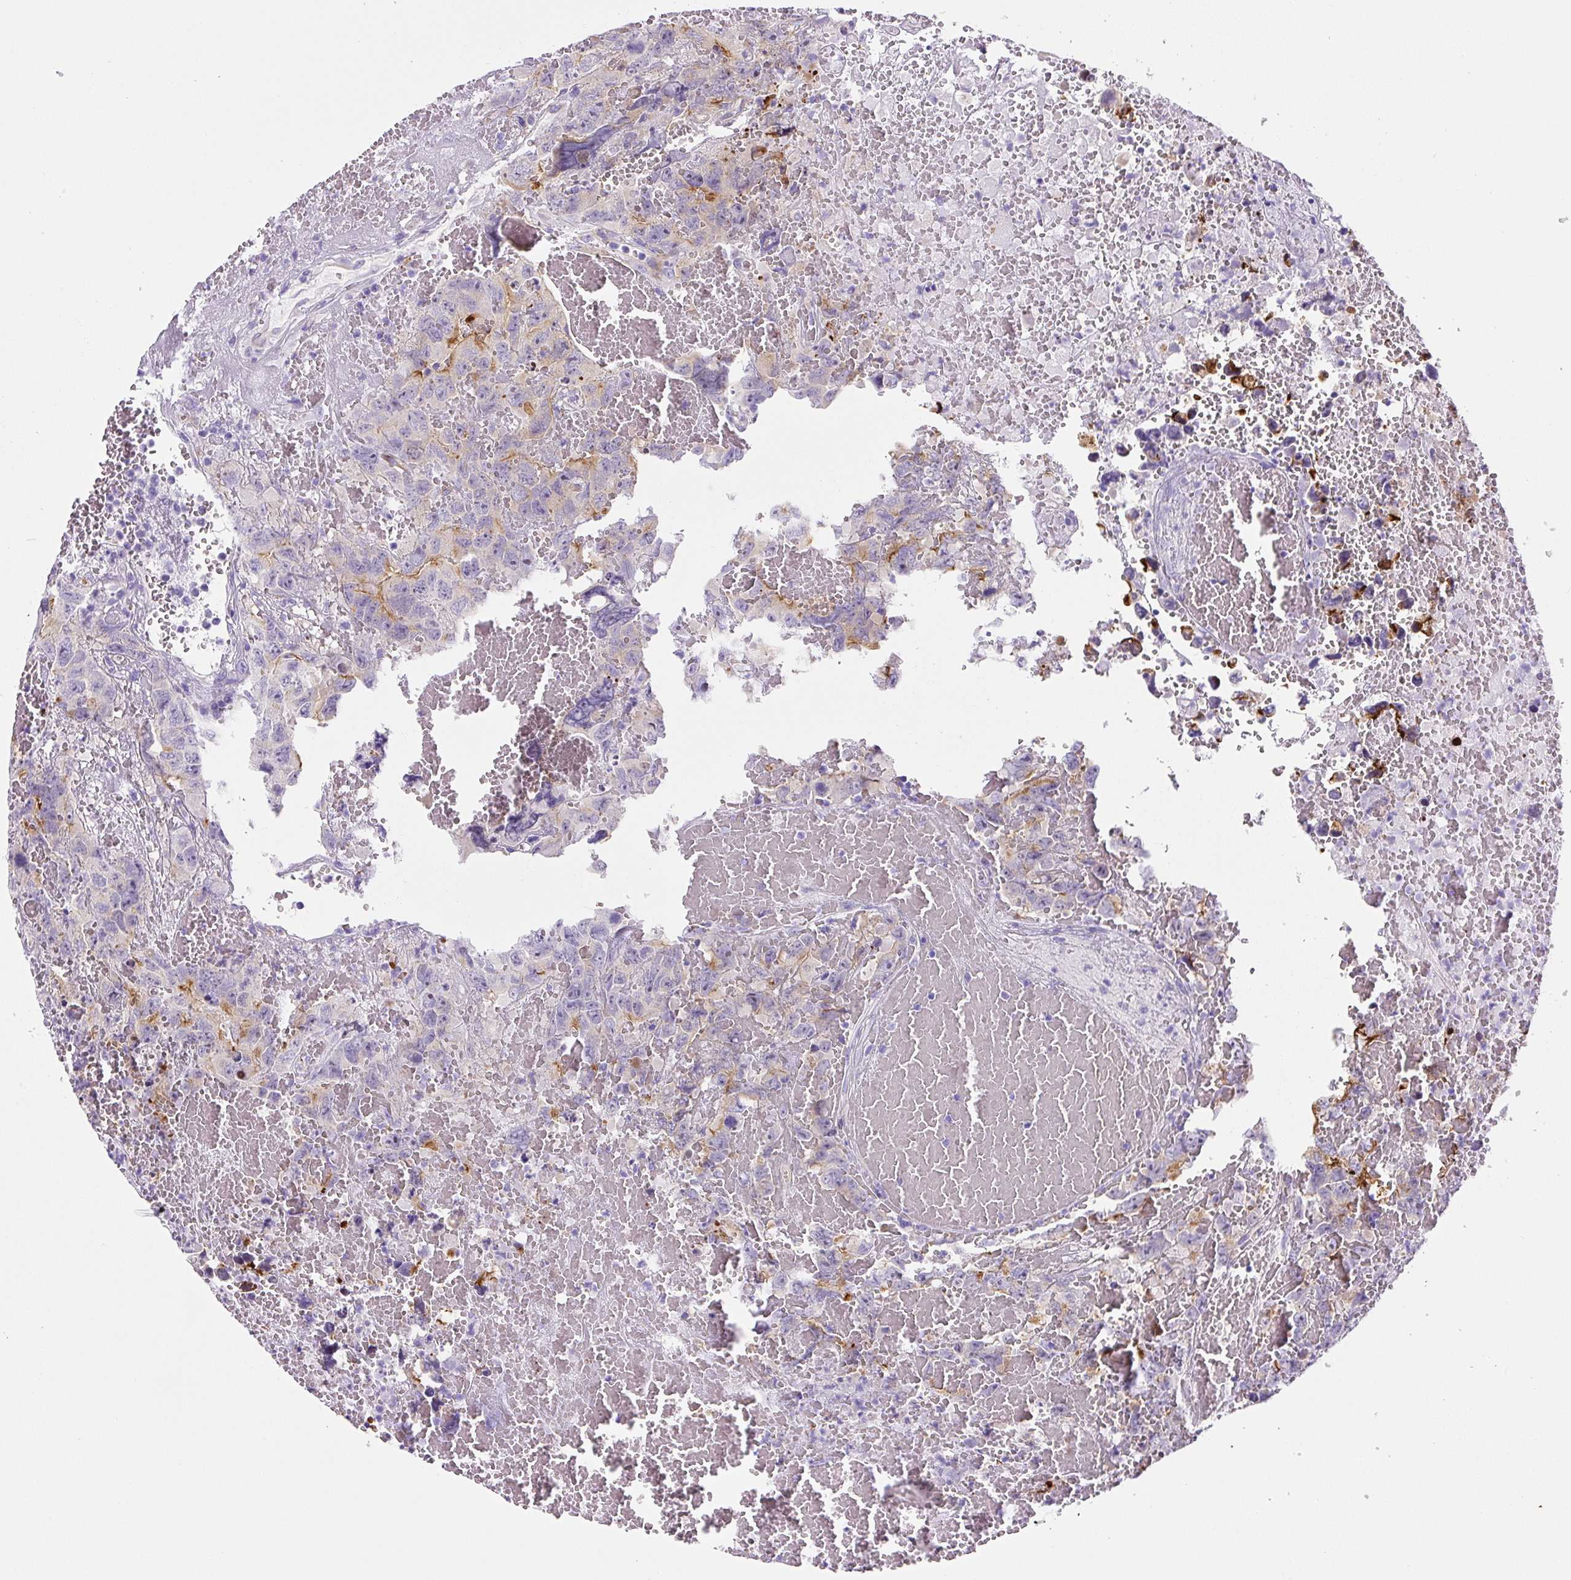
{"staining": {"intensity": "weak", "quantity": "<25%", "location": "cytoplasmic/membranous"}, "tissue": "testis cancer", "cell_type": "Tumor cells", "image_type": "cancer", "snomed": [{"axis": "morphology", "description": "Carcinoma, Embryonal, NOS"}, {"axis": "topography", "description": "Testis"}], "caption": "High magnification brightfield microscopy of testis cancer stained with DAB (brown) and counterstained with hematoxylin (blue): tumor cells show no significant expression. (DAB (3,3'-diaminobenzidine) IHC with hematoxylin counter stain).", "gene": "ASB4", "patient": {"sex": "male", "age": 45}}